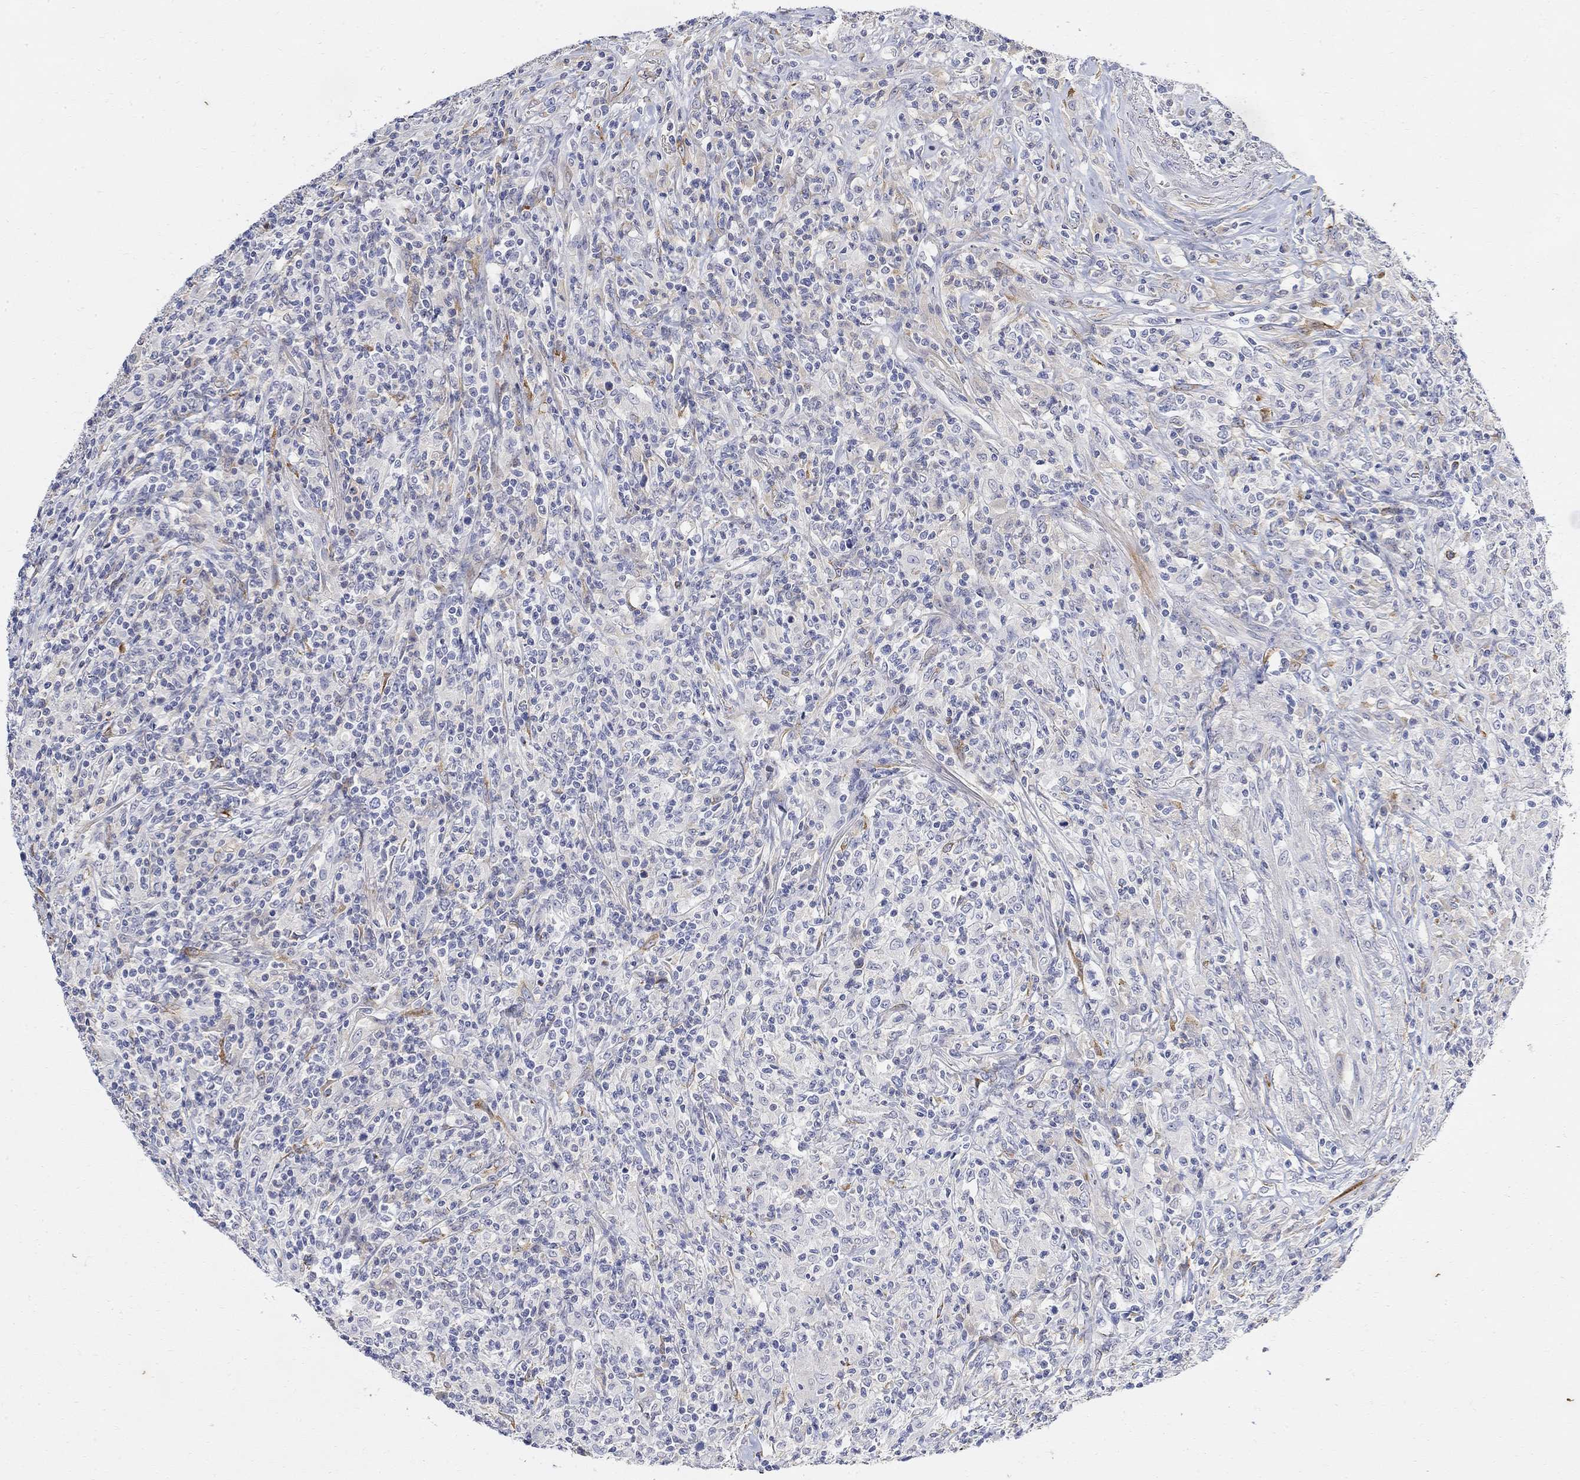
{"staining": {"intensity": "negative", "quantity": "none", "location": "none"}, "tissue": "lymphoma", "cell_type": "Tumor cells", "image_type": "cancer", "snomed": [{"axis": "morphology", "description": "Malignant lymphoma, non-Hodgkin's type, High grade"}, {"axis": "topography", "description": "Lung"}], "caption": "High-grade malignant lymphoma, non-Hodgkin's type stained for a protein using immunohistochemistry demonstrates no expression tumor cells.", "gene": "FNDC5", "patient": {"sex": "male", "age": 79}}